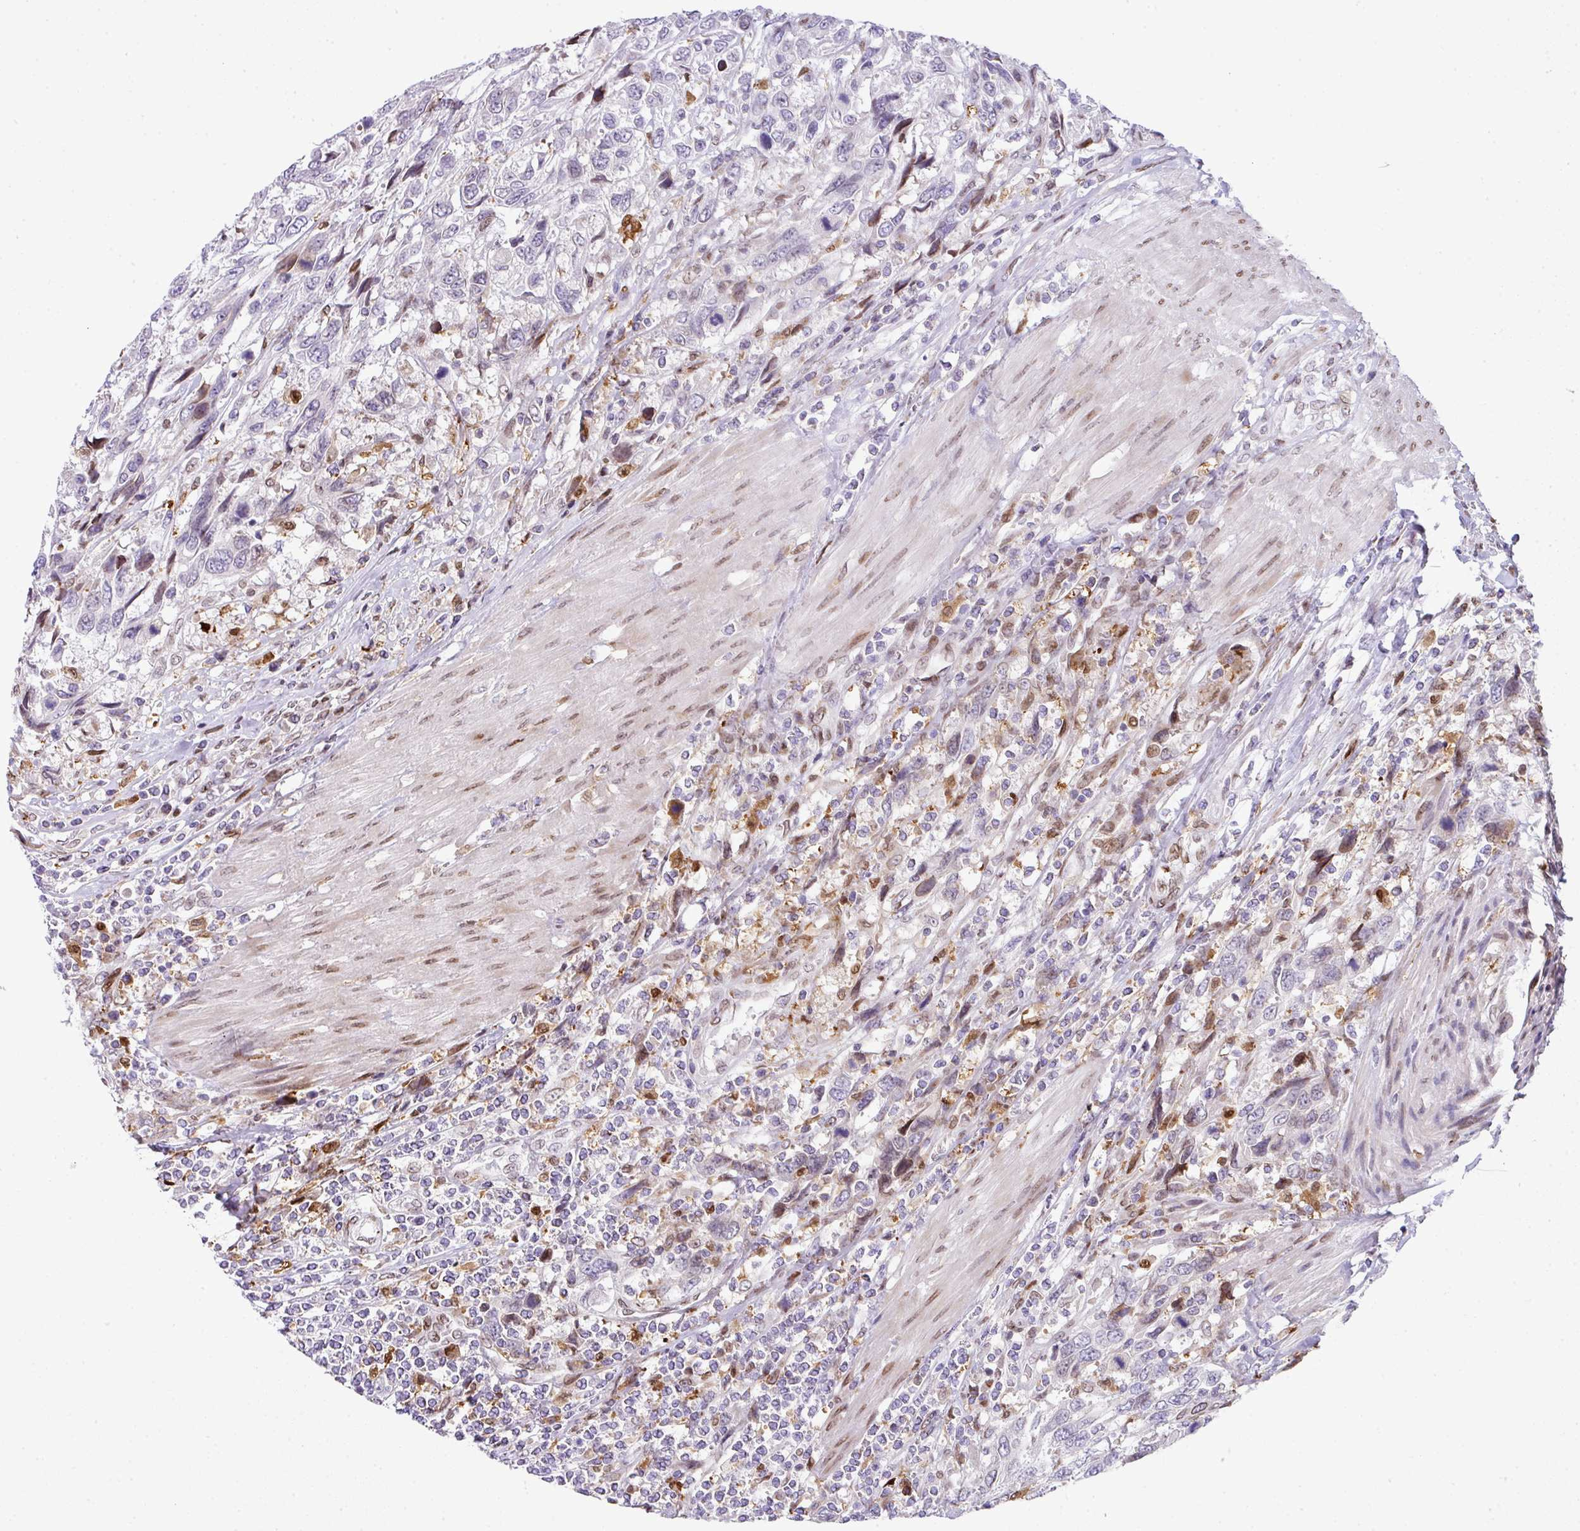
{"staining": {"intensity": "negative", "quantity": "none", "location": "none"}, "tissue": "urothelial cancer", "cell_type": "Tumor cells", "image_type": "cancer", "snomed": [{"axis": "morphology", "description": "Urothelial carcinoma, High grade"}, {"axis": "topography", "description": "Urinary bladder"}], "caption": "A high-resolution micrograph shows immunohistochemistry (IHC) staining of urothelial cancer, which shows no significant staining in tumor cells.", "gene": "PLK1", "patient": {"sex": "female", "age": 70}}